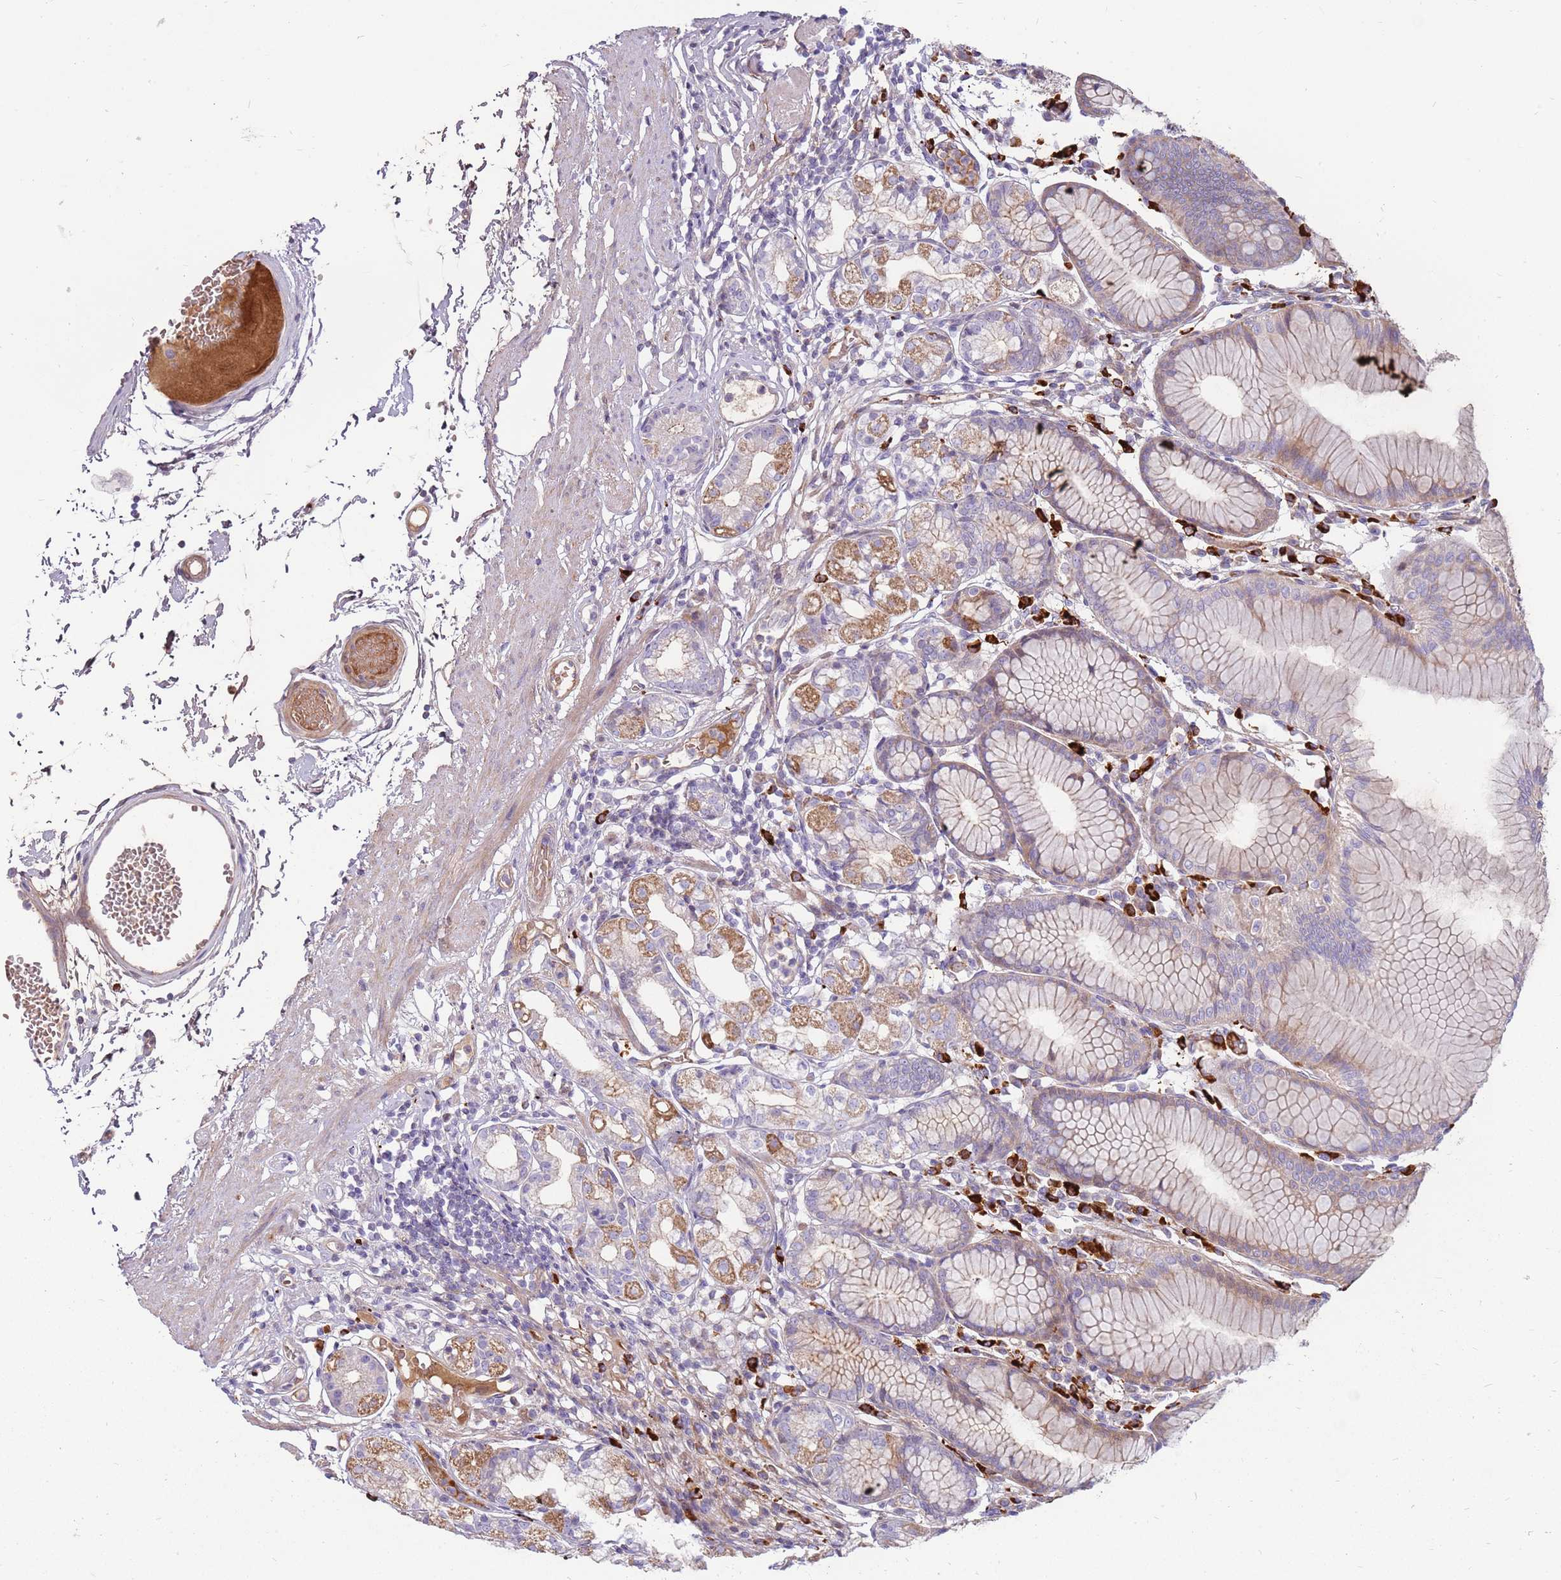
{"staining": {"intensity": "moderate", "quantity": "<25%", "location": "cytoplasmic/membranous"}, "tissue": "stomach", "cell_type": "Glandular cells", "image_type": "normal", "snomed": [{"axis": "morphology", "description": "Normal tissue, NOS"}, {"axis": "topography", "description": "Stomach"}], "caption": "Brown immunohistochemical staining in unremarkable human stomach reveals moderate cytoplasmic/membranous staining in about <25% of glandular cells.", "gene": "MCUB", "patient": {"sex": "female", "age": 57}}